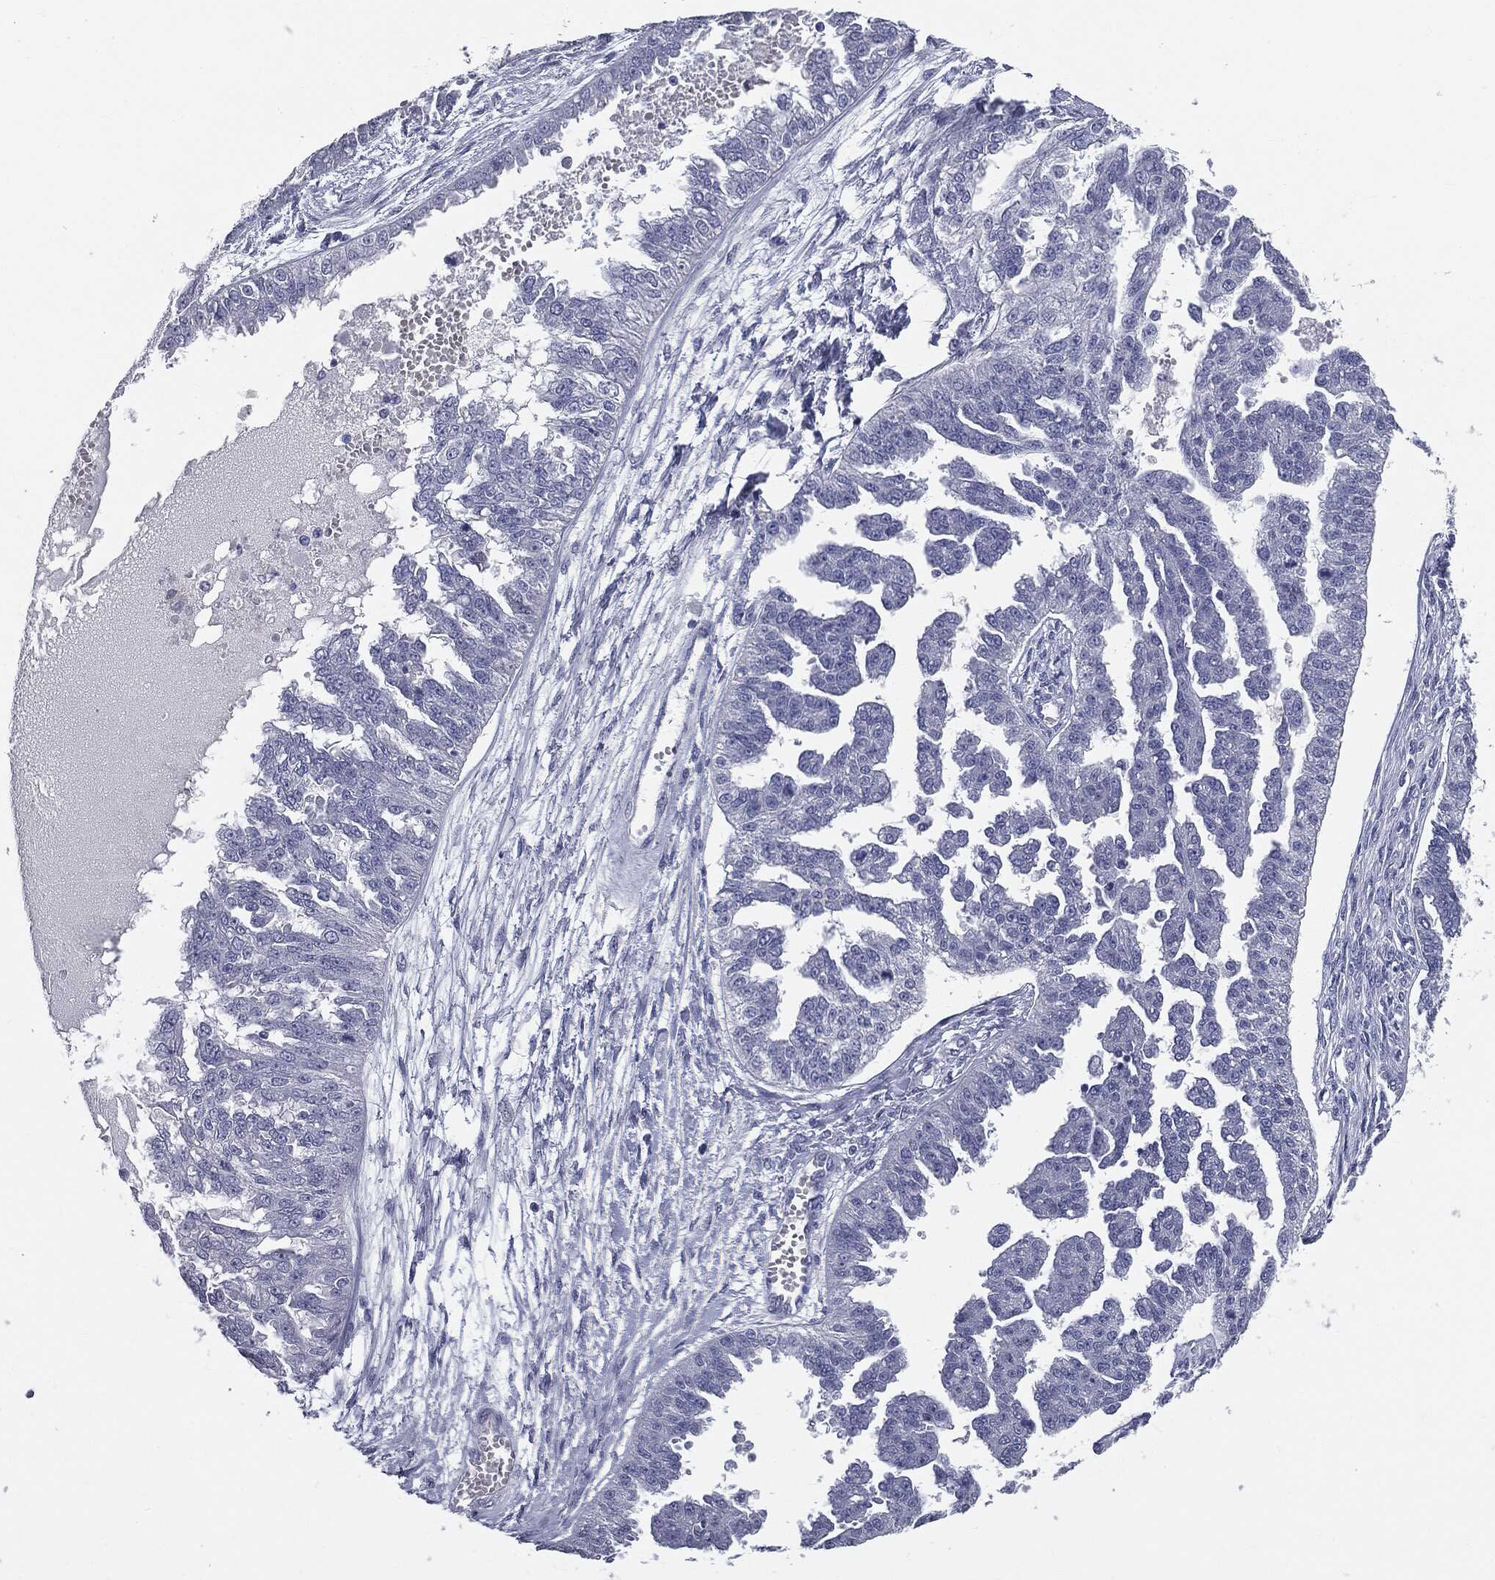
{"staining": {"intensity": "negative", "quantity": "none", "location": "none"}, "tissue": "ovarian cancer", "cell_type": "Tumor cells", "image_type": "cancer", "snomed": [{"axis": "morphology", "description": "Cystadenocarcinoma, serous, NOS"}, {"axis": "topography", "description": "Ovary"}], "caption": "This is an IHC histopathology image of ovarian cancer. There is no positivity in tumor cells.", "gene": "AFP", "patient": {"sex": "female", "age": 58}}